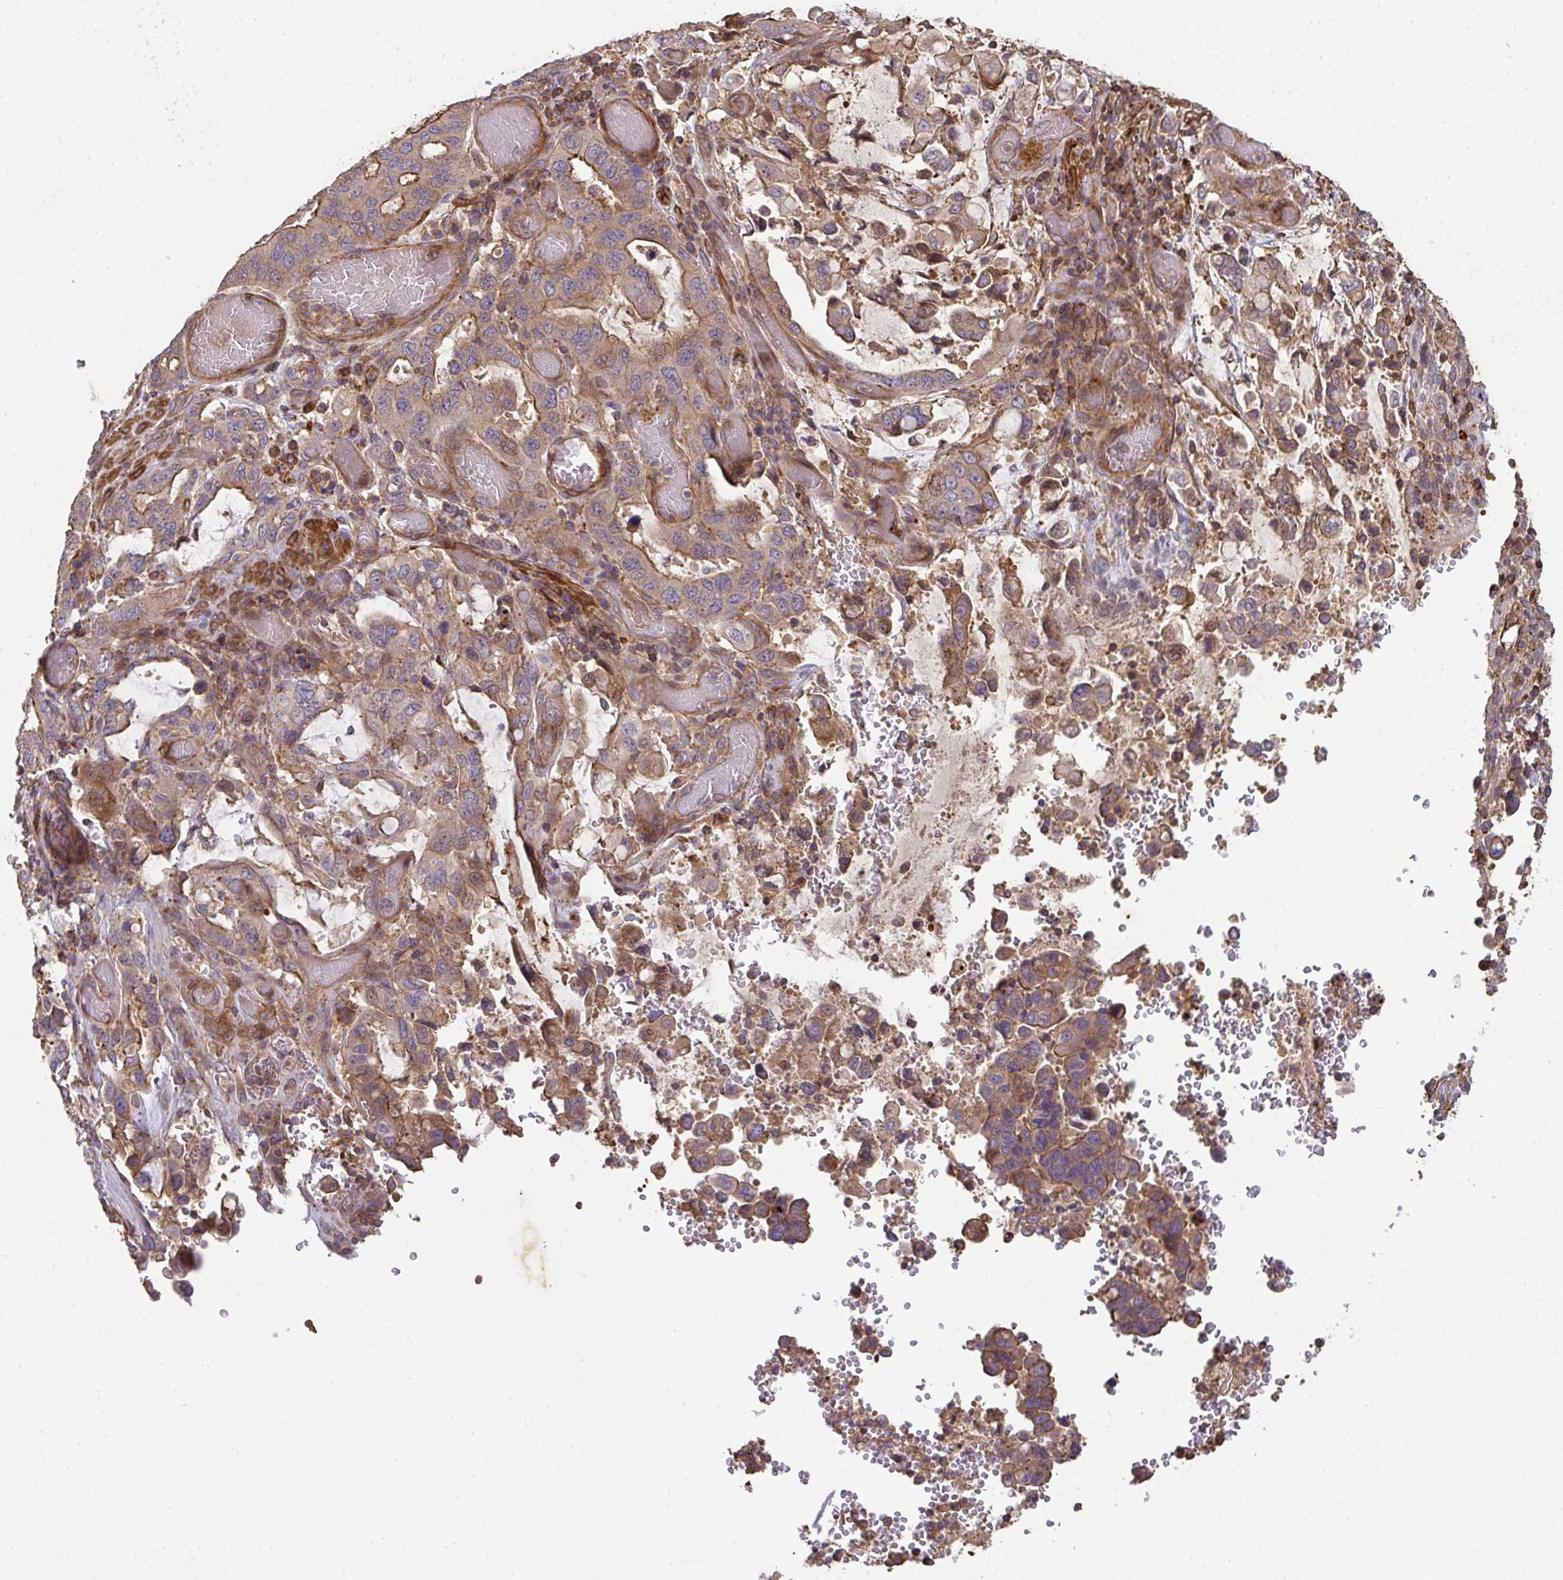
{"staining": {"intensity": "moderate", "quantity": ">75%", "location": "cytoplasmic/membranous"}, "tissue": "stomach cancer", "cell_type": "Tumor cells", "image_type": "cancer", "snomed": [{"axis": "morphology", "description": "Adenocarcinoma, NOS"}, {"axis": "topography", "description": "Stomach, upper"}, {"axis": "topography", "description": "Stomach"}], "caption": "Immunohistochemistry (IHC) image of human stomach adenocarcinoma stained for a protein (brown), which shows medium levels of moderate cytoplasmic/membranous expression in approximately >75% of tumor cells.", "gene": "TNMD", "patient": {"sex": "male", "age": 62}}